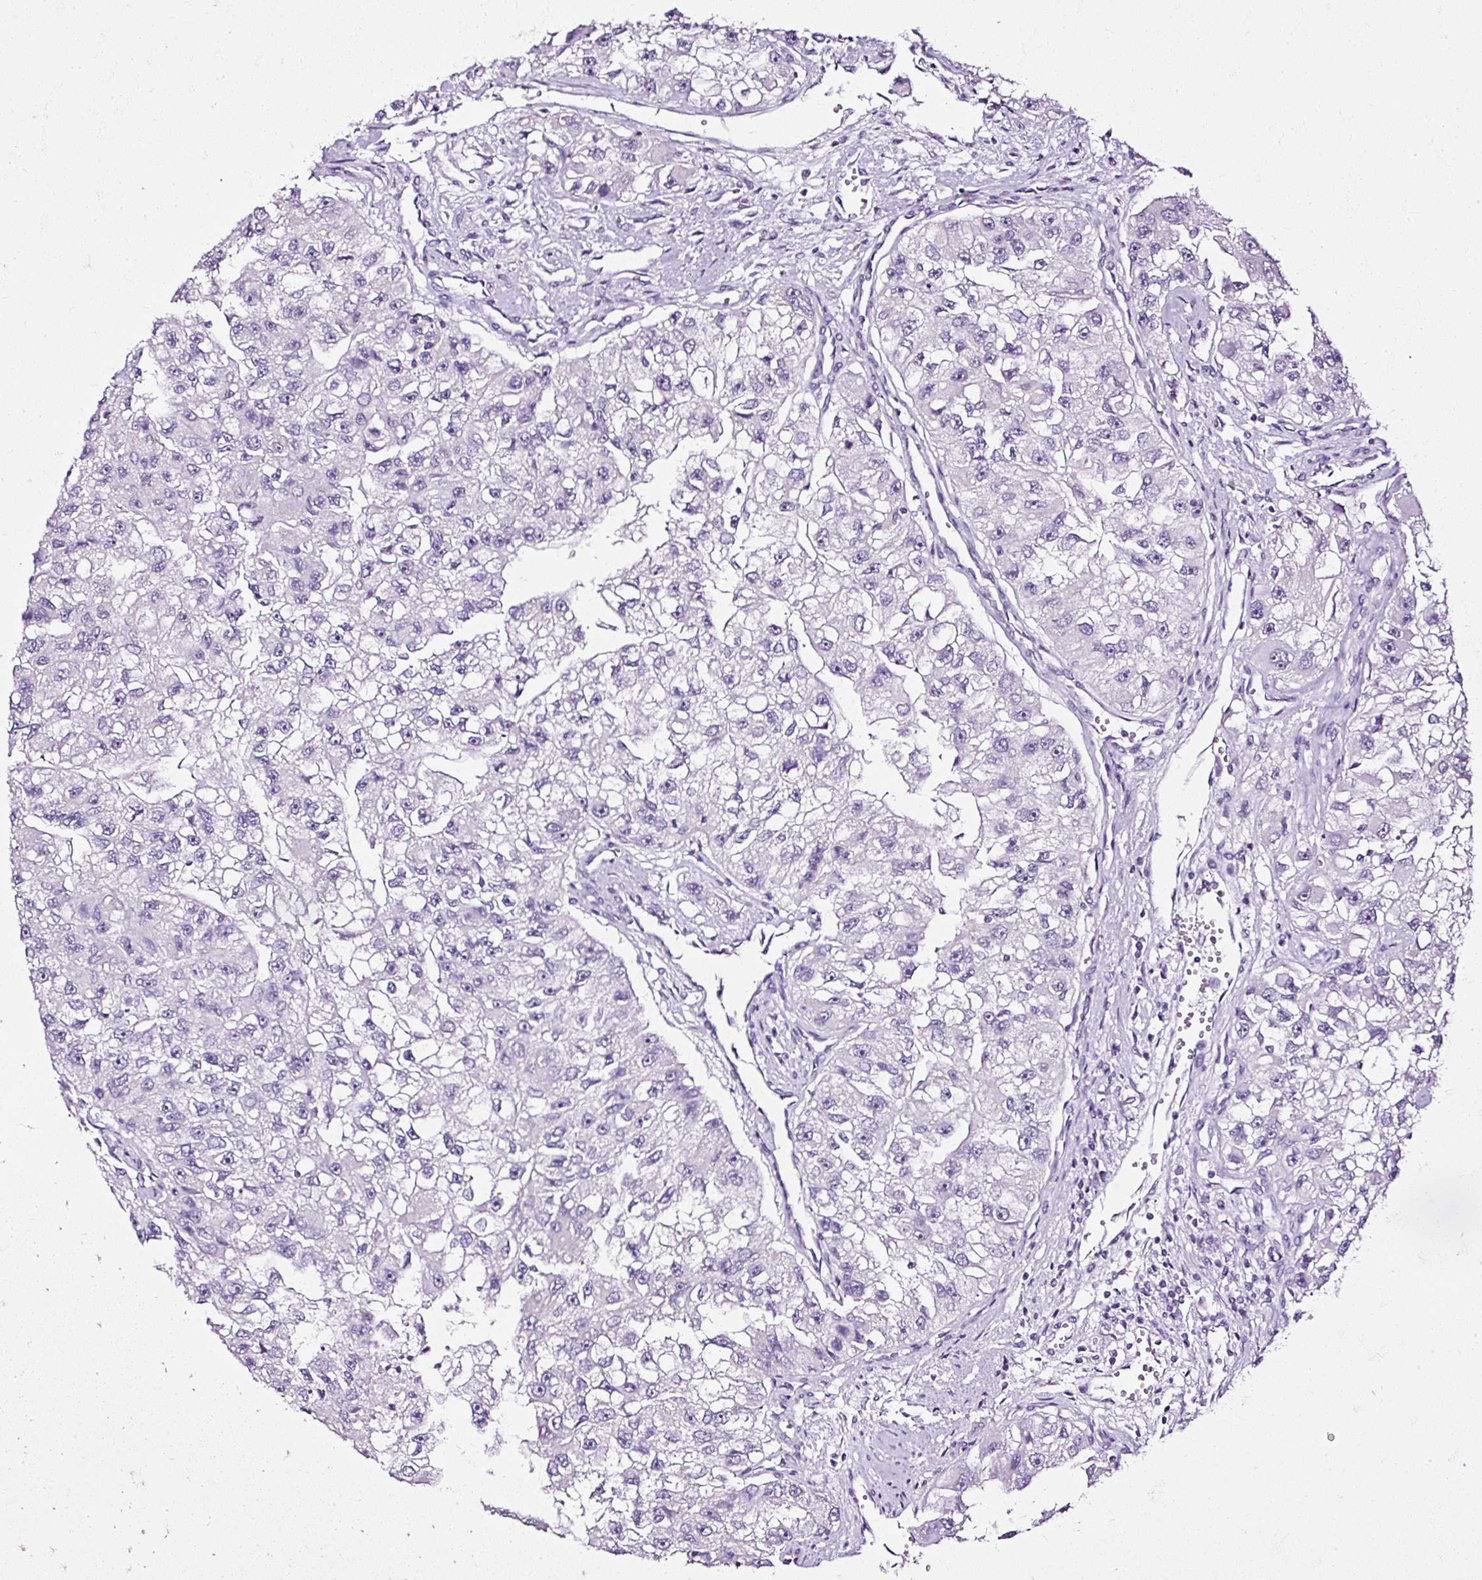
{"staining": {"intensity": "negative", "quantity": "none", "location": "none"}, "tissue": "renal cancer", "cell_type": "Tumor cells", "image_type": "cancer", "snomed": [{"axis": "morphology", "description": "Adenocarcinoma, NOS"}, {"axis": "topography", "description": "Kidney"}], "caption": "Tumor cells show no significant protein staining in renal adenocarcinoma.", "gene": "ATP2A1", "patient": {"sex": "male", "age": 63}}